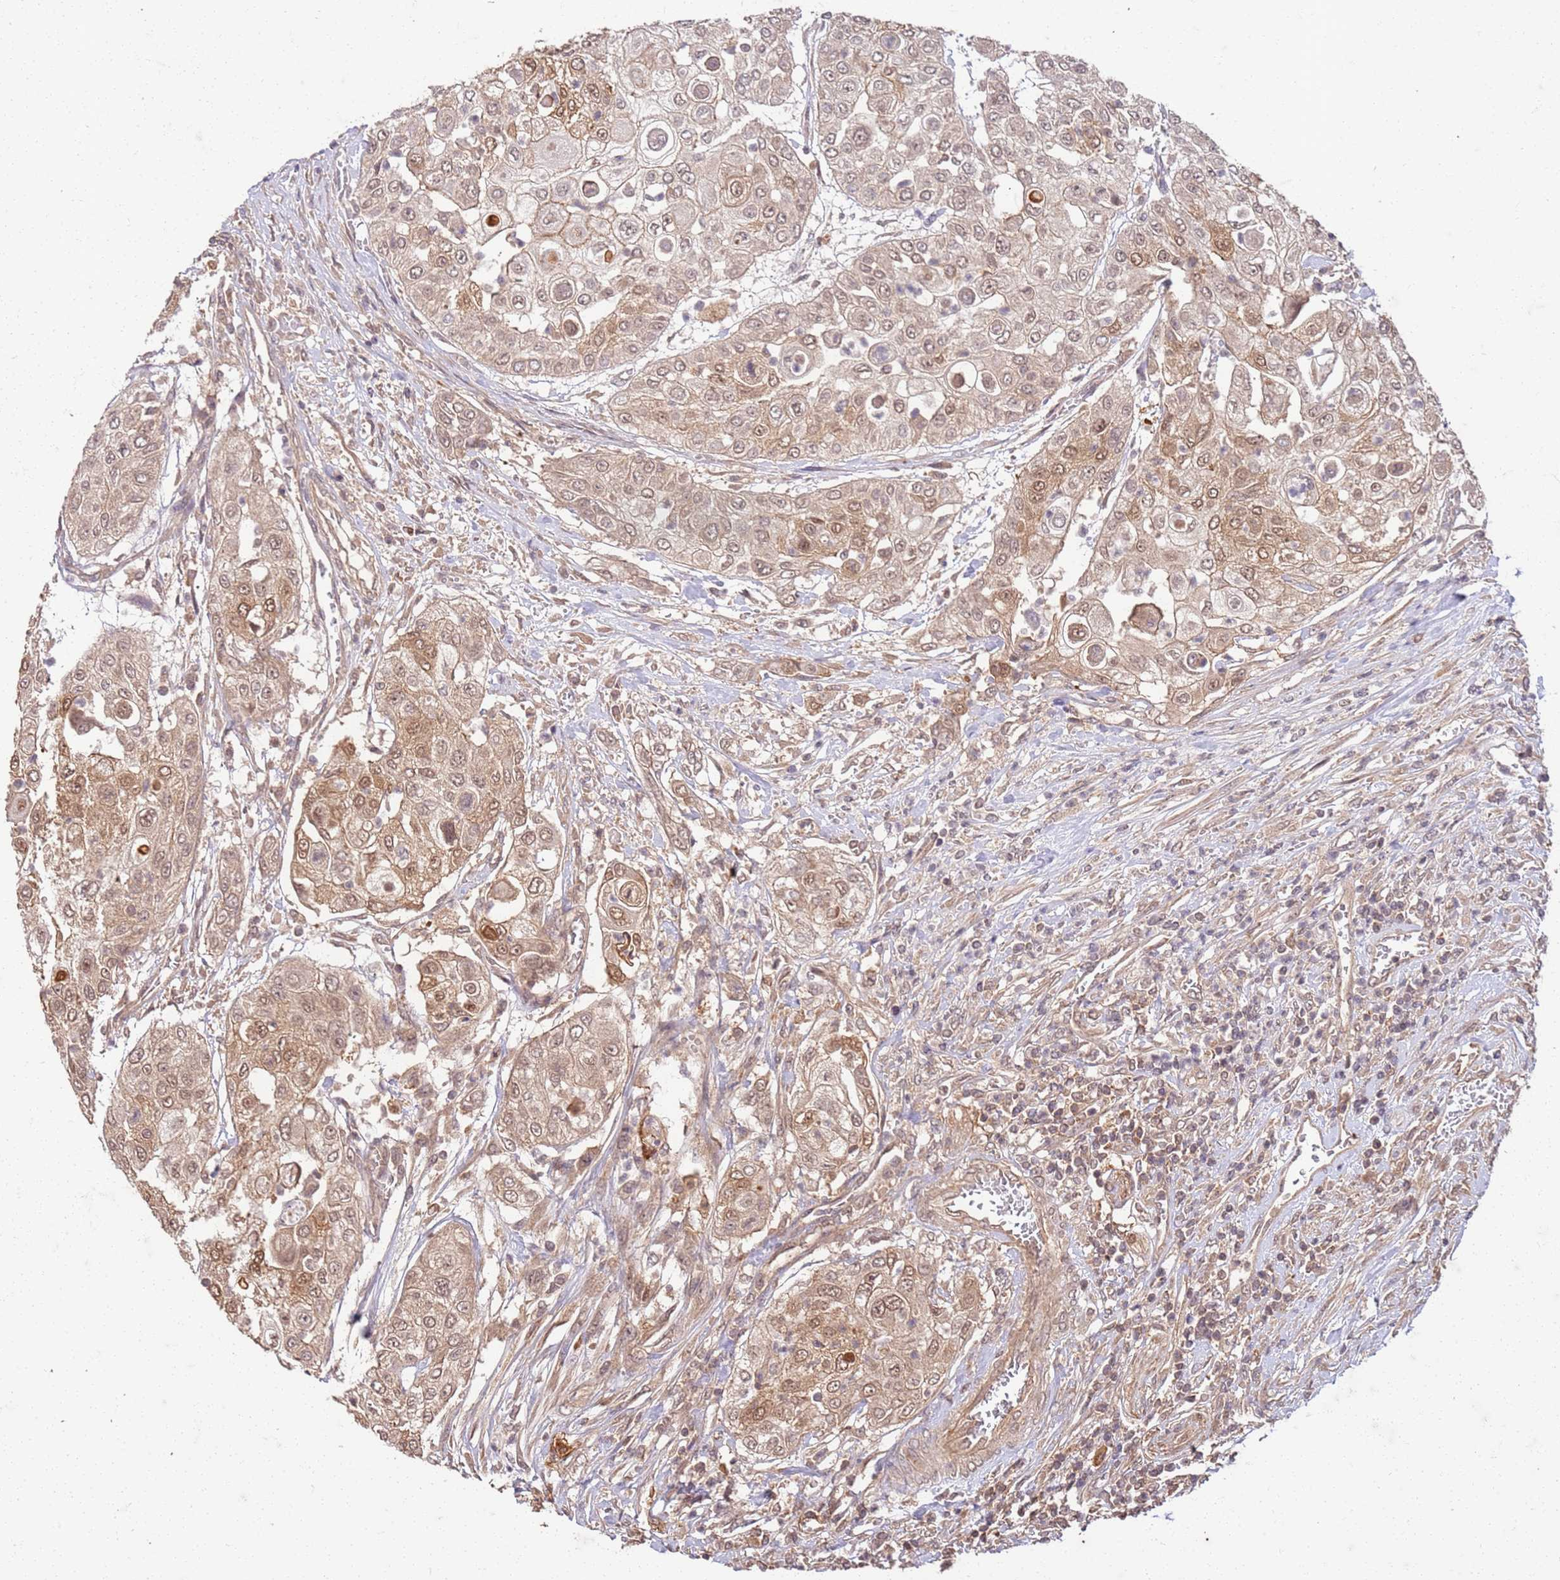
{"staining": {"intensity": "moderate", "quantity": "25%-75%", "location": "cytoplasmic/membranous,nuclear"}, "tissue": "urothelial cancer", "cell_type": "Tumor cells", "image_type": "cancer", "snomed": [{"axis": "morphology", "description": "Urothelial carcinoma, High grade"}, {"axis": "topography", "description": "Urinary bladder"}], "caption": "Protein staining of urothelial cancer tissue displays moderate cytoplasmic/membranous and nuclear expression in approximately 25%-75% of tumor cells.", "gene": "UBE3A", "patient": {"sex": "female", "age": 79}}